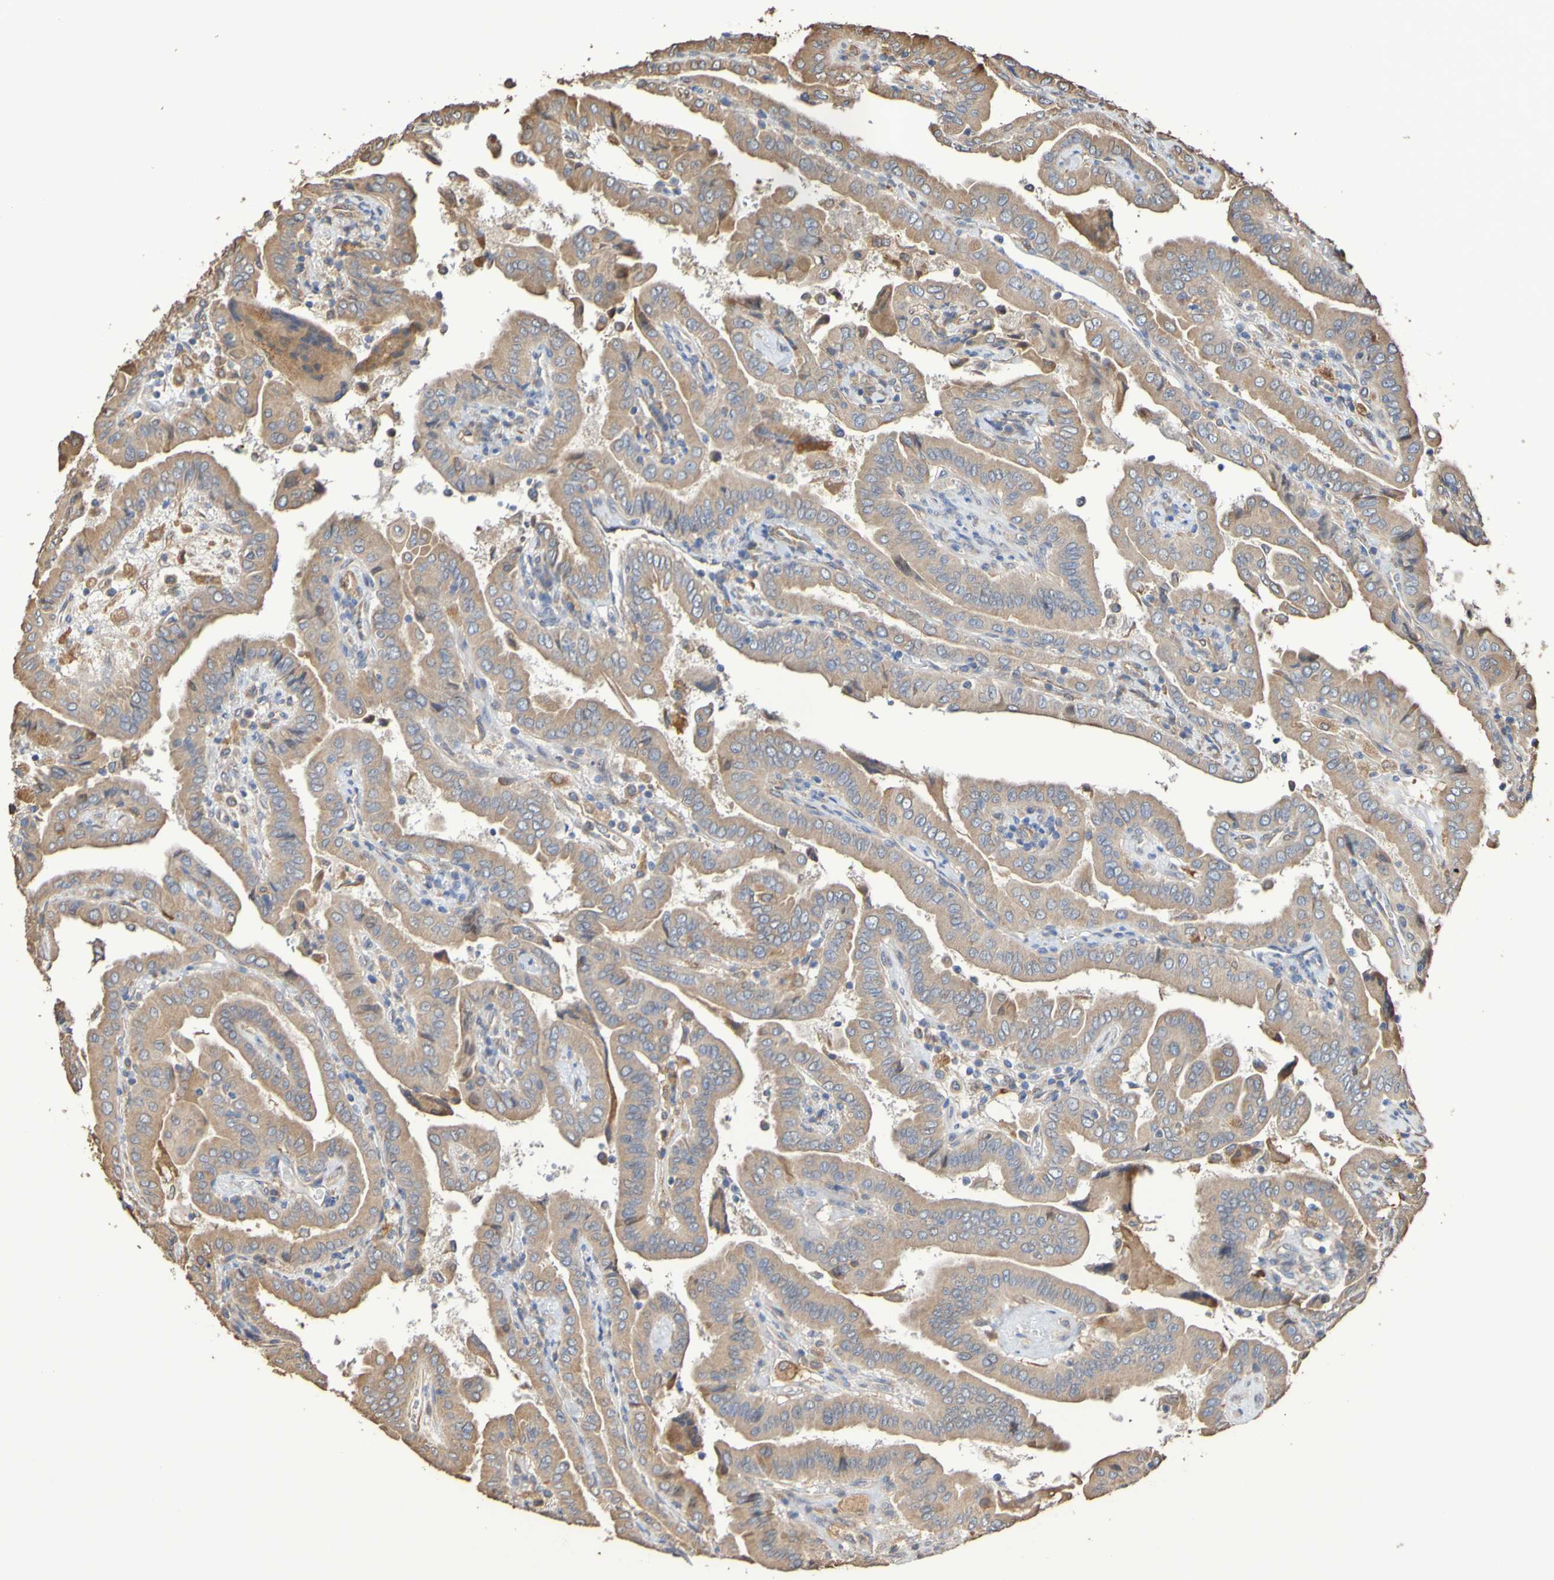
{"staining": {"intensity": "moderate", "quantity": ">75%", "location": "cytoplasmic/membranous"}, "tissue": "thyroid cancer", "cell_type": "Tumor cells", "image_type": "cancer", "snomed": [{"axis": "morphology", "description": "Papillary adenocarcinoma, NOS"}, {"axis": "topography", "description": "Thyroid gland"}], "caption": "Protein analysis of papillary adenocarcinoma (thyroid) tissue reveals moderate cytoplasmic/membranous positivity in about >75% of tumor cells. (DAB (3,3'-diaminobenzidine) = brown stain, brightfield microscopy at high magnification).", "gene": "RAB11A", "patient": {"sex": "male", "age": 33}}